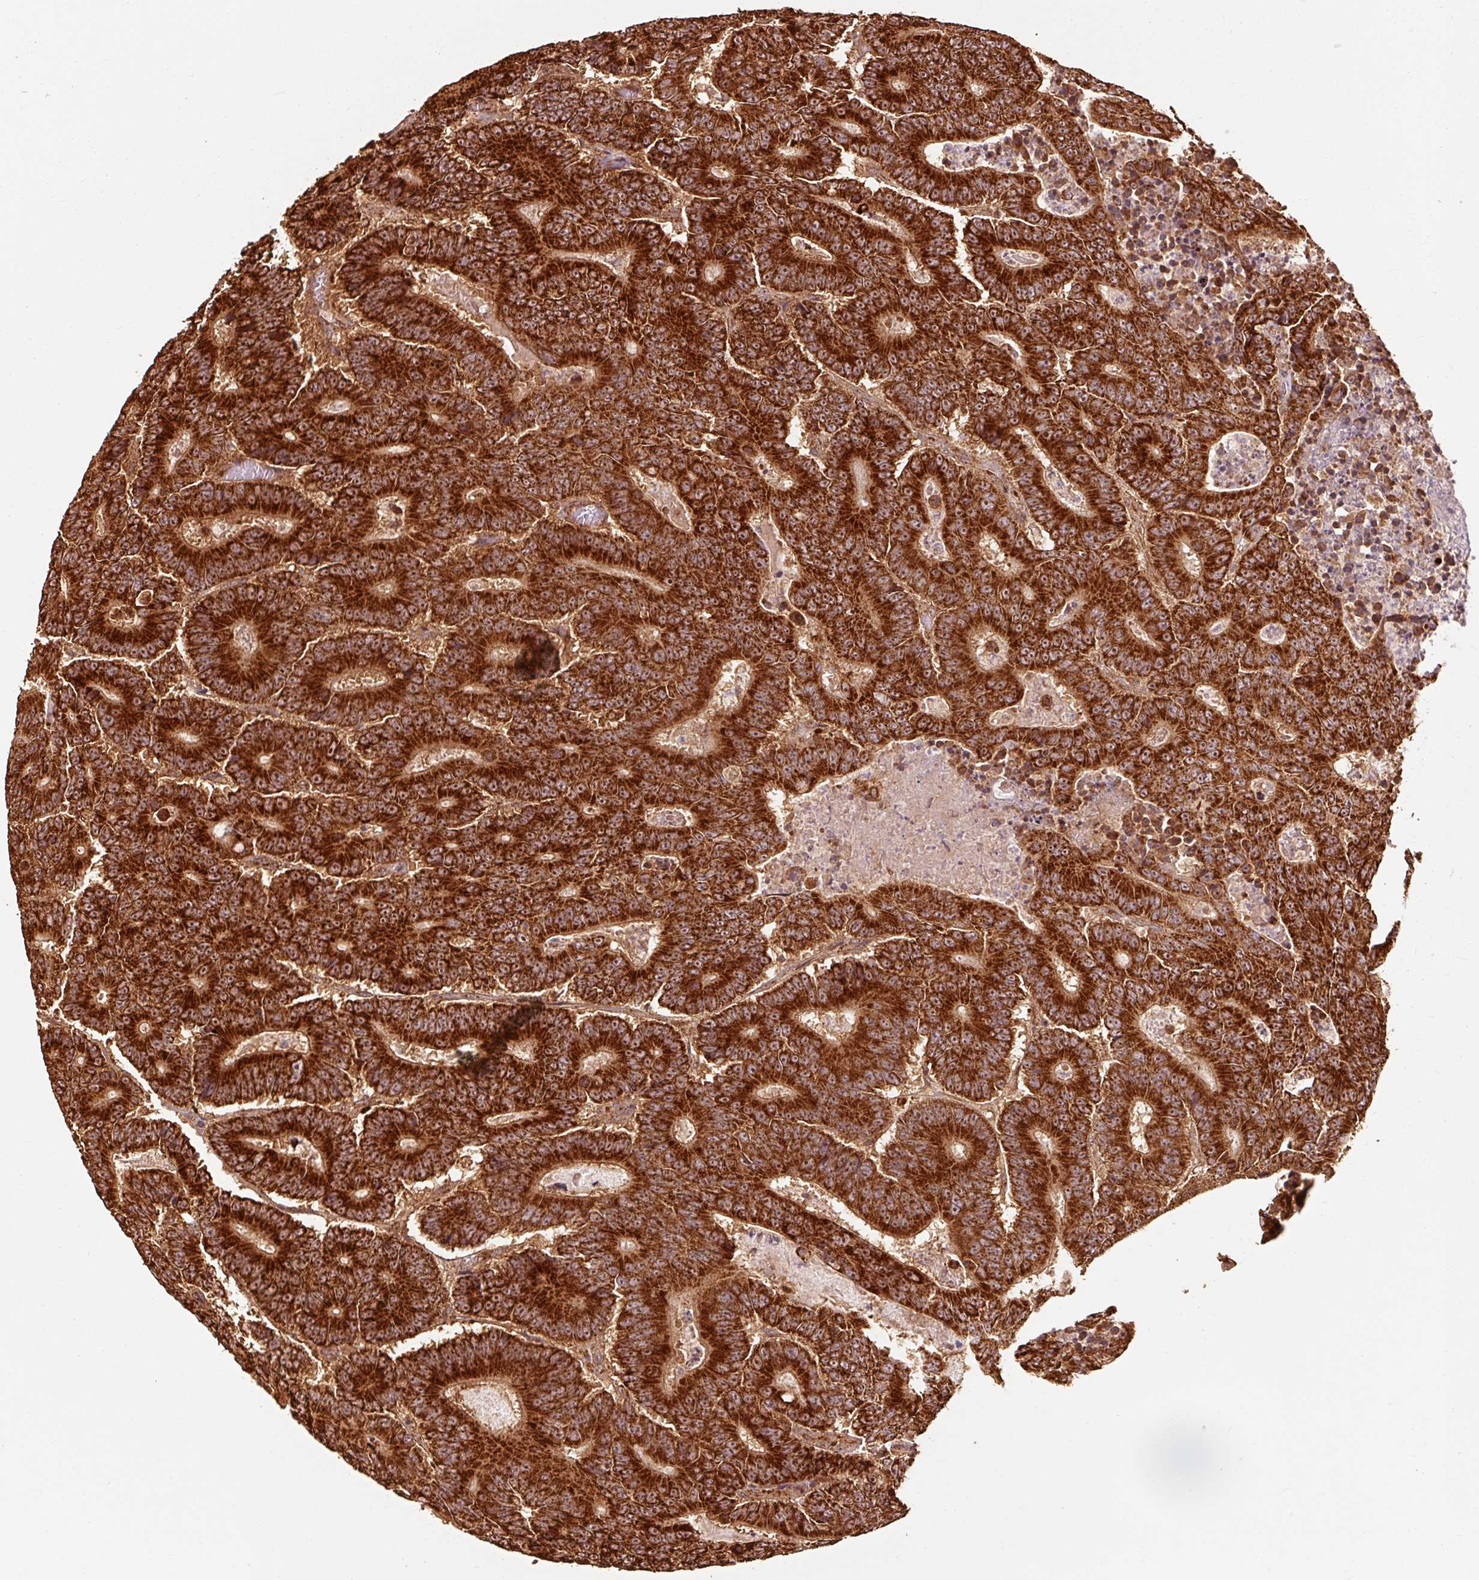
{"staining": {"intensity": "strong", "quantity": ">75%", "location": "cytoplasmic/membranous"}, "tissue": "colorectal cancer", "cell_type": "Tumor cells", "image_type": "cancer", "snomed": [{"axis": "morphology", "description": "Adenocarcinoma, NOS"}, {"axis": "topography", "description": "Colon"}], "caption": "An image of colorectal cancer (adenocarcinoma) stained for a protein shows strong cytoplasmic/membranous brown staining in tumor cells.", "gene": "MRPL16", "patient": {"sex": "male", "age": 83}}